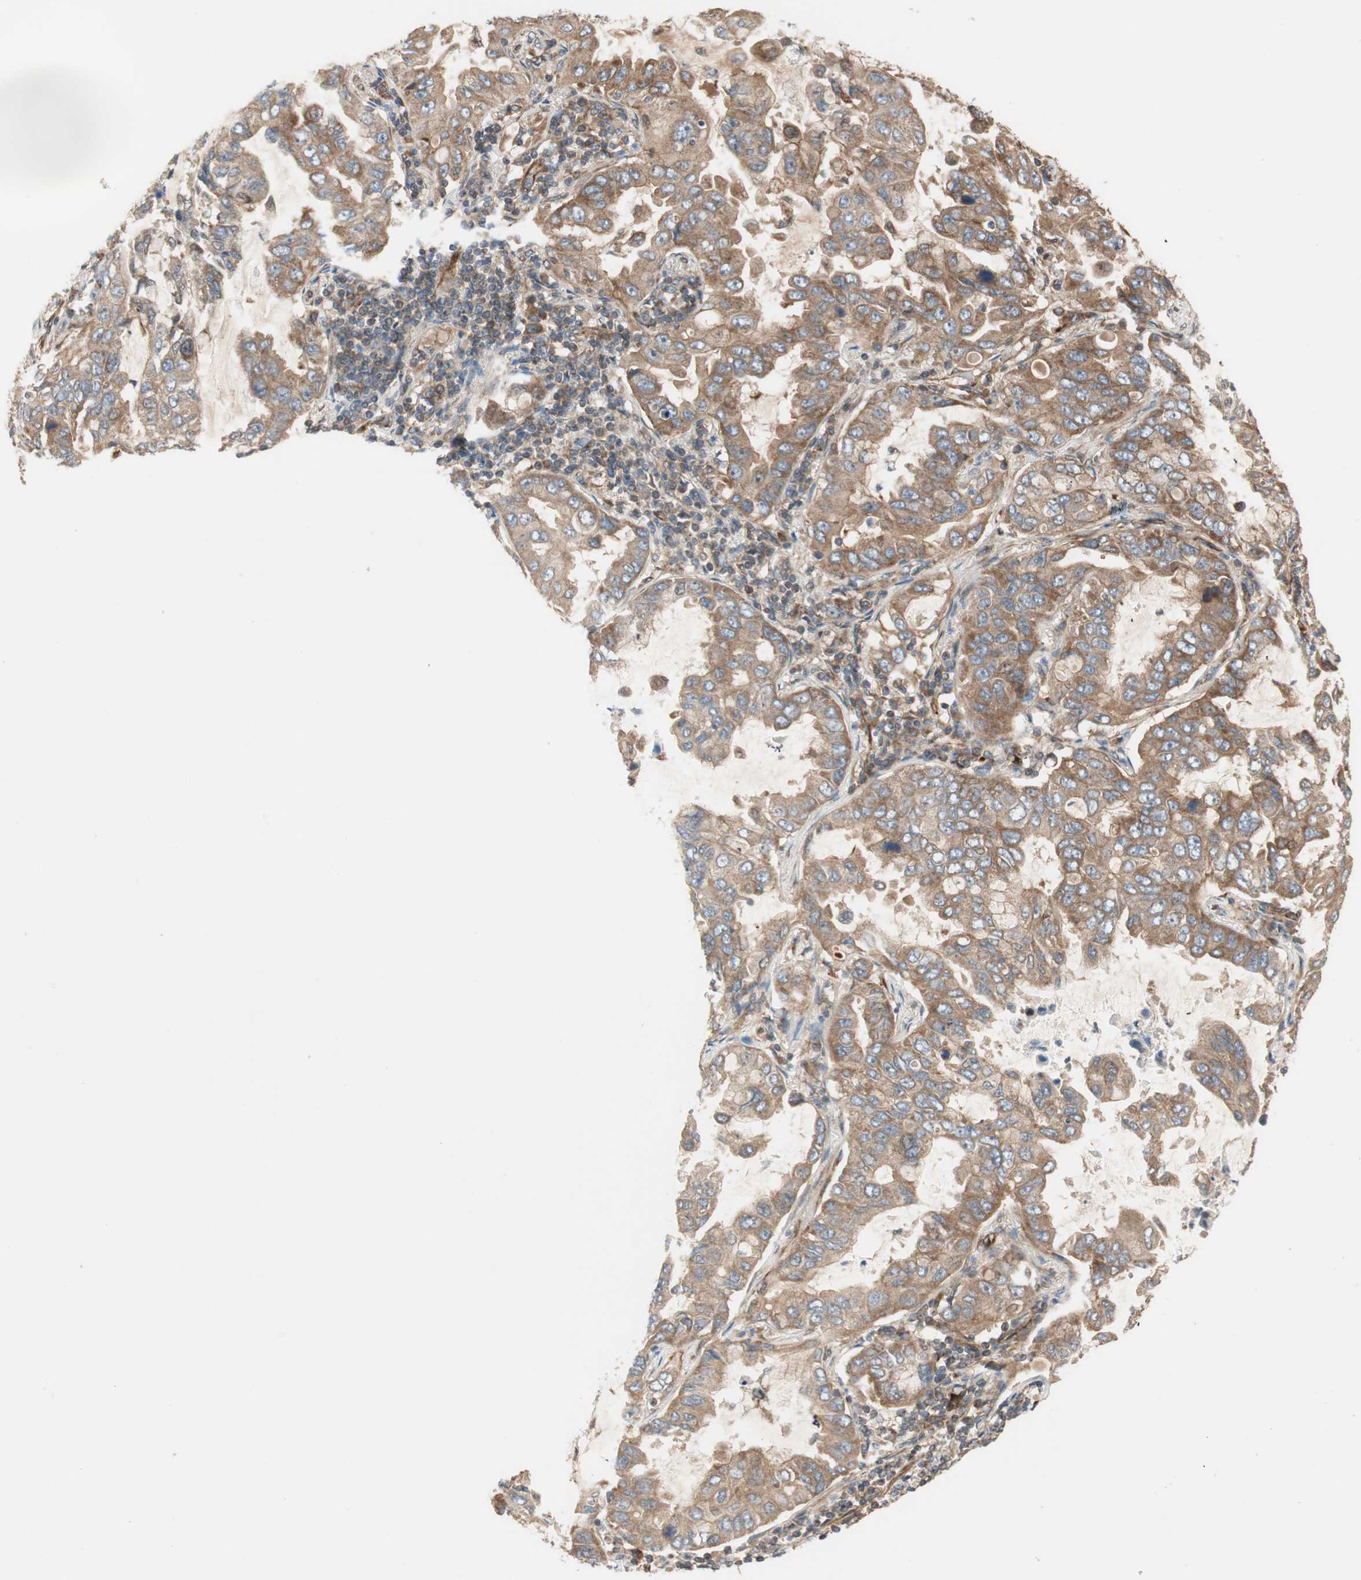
{"staining": {"intensity": "moderate", "quantity": ">75%", "location": "cytoplasmic/membranous"}, "tissue": "lung cancer", "cell_type": "Tumor cells", "image_type": "cancer", "snomed": [{"axis": "morphology", "description": "Adenocarcinoma, NOS"}, {"axis": "topography", "description": "Lung"}], "caption": "High-power microscopy captured an IHC photomicrograph of adenocarcinoma (lung), revealing moderate cytoplasmic/membranous staining in about >75% of tumor cells.", "gene": "CTTNBP2NL", "patient": {"sex": "male", "age": 64}}